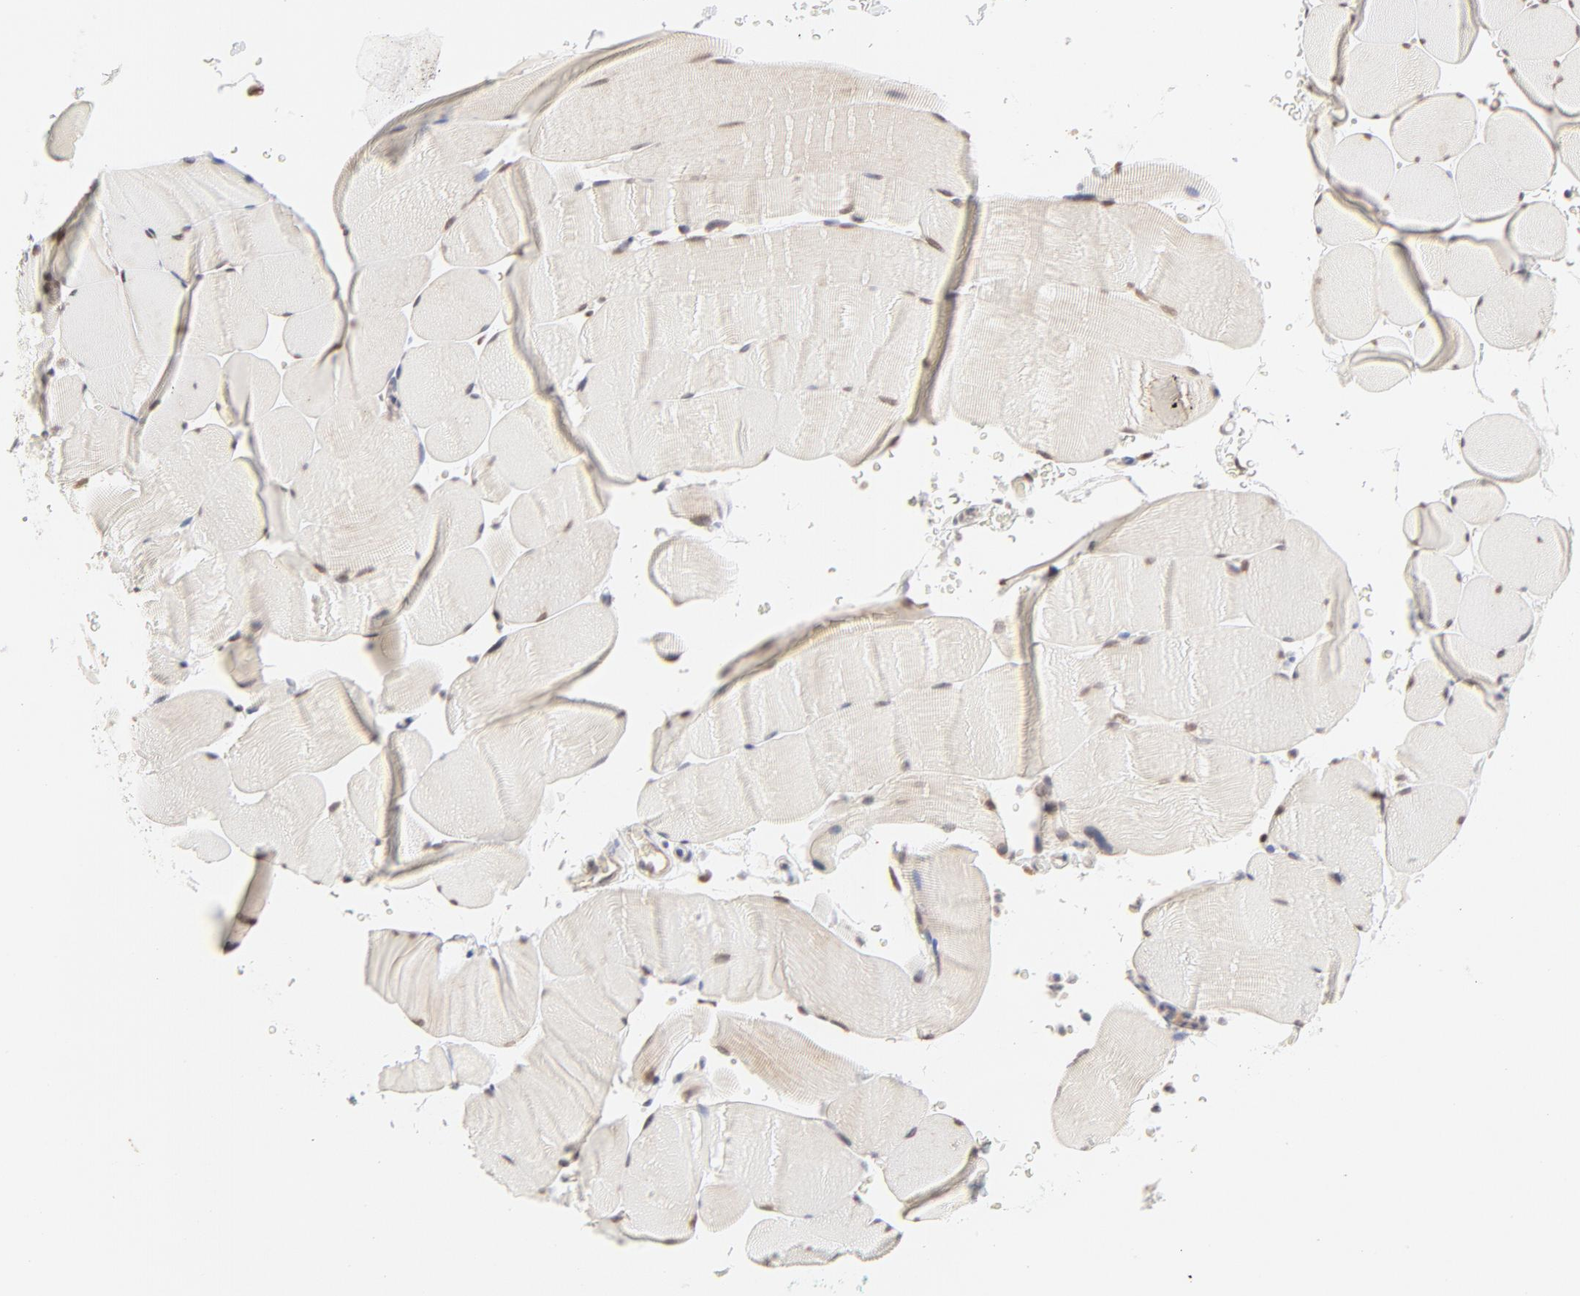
{"staining": {"intensity": "weak", "quantity": "<25%", "location": "nuclear"}, "tissue": "skeletal muscle", "cell_type": "Myocytes", "image_type": "normal", "snomed": [{"axis": "morphology", "description": "Normal tissue, NOS"}, {"axis": "topography", "description": "Skeletal muscle"}], "caption": "This is a photomicrograph of immunohistochemistry (IHC) staining of benign skeletal muscle, which shows no staining in myocytes. (DAB immunohistochemistry (IHC), high magnification).", "gene": "PBX1", "patient": {"sex": "male", "age": 62}}